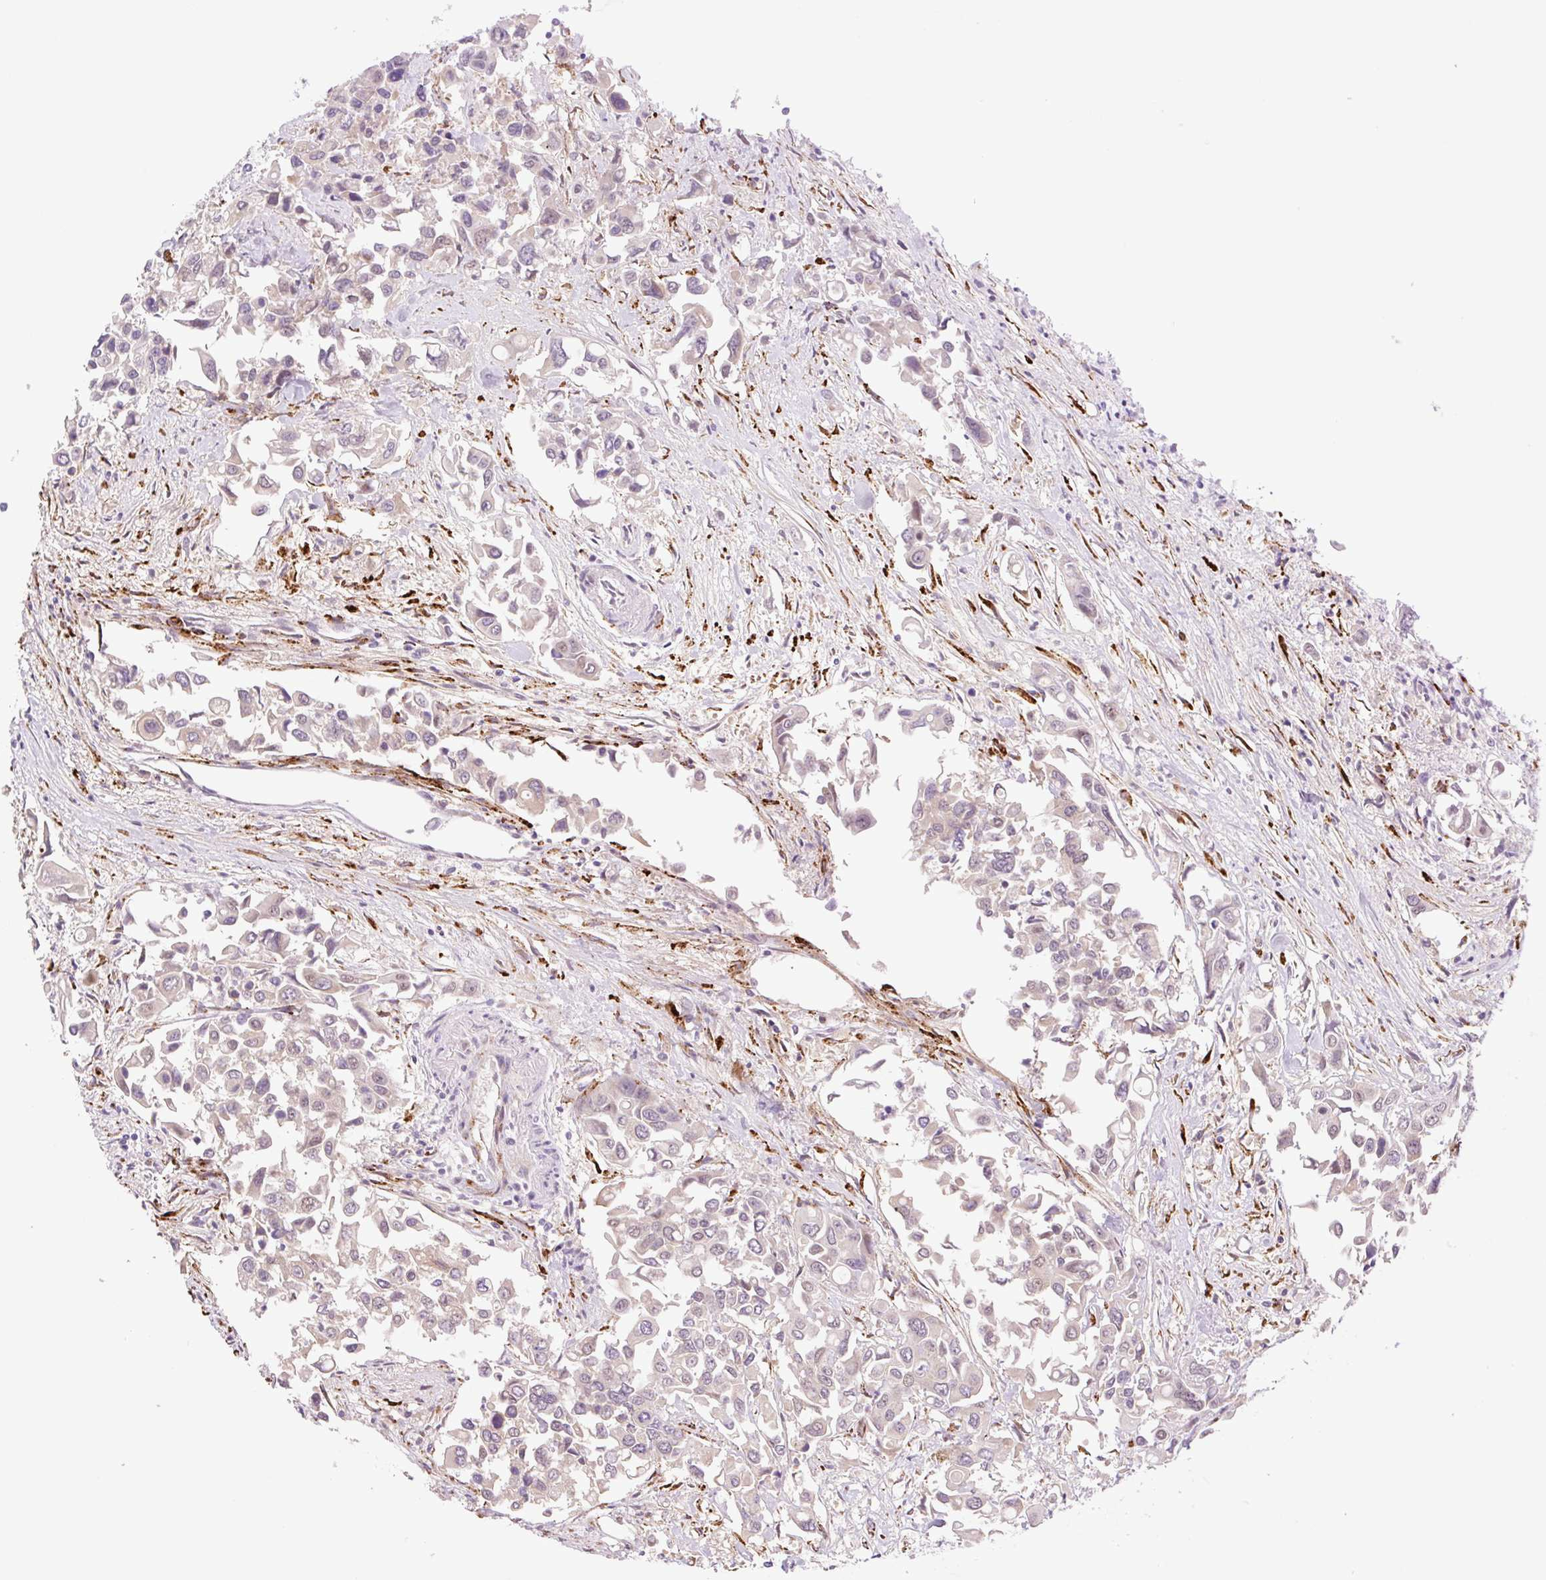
{"staining": {"intensity": "negative", "quantity": "none", "location": "none"}, "tissue": "colorectal cancer", "cell_type": "Tumor cells", "image_type": "cancer", "snomed": [{"axis": "morphology", "description": "Adenocarcinoma, NOS"}, {"axis": "topography", "description": "Colon"}], "caption": "Micrograph shows no protein staining in tumor cells of colorectal cancer (adenocarcinoma) tissue. (DAB immunohistochemistry visualized using brightfield microscopy, high magnification).", "gene": "COL5A1", "patient": {"sex": "male", "age": 77}}